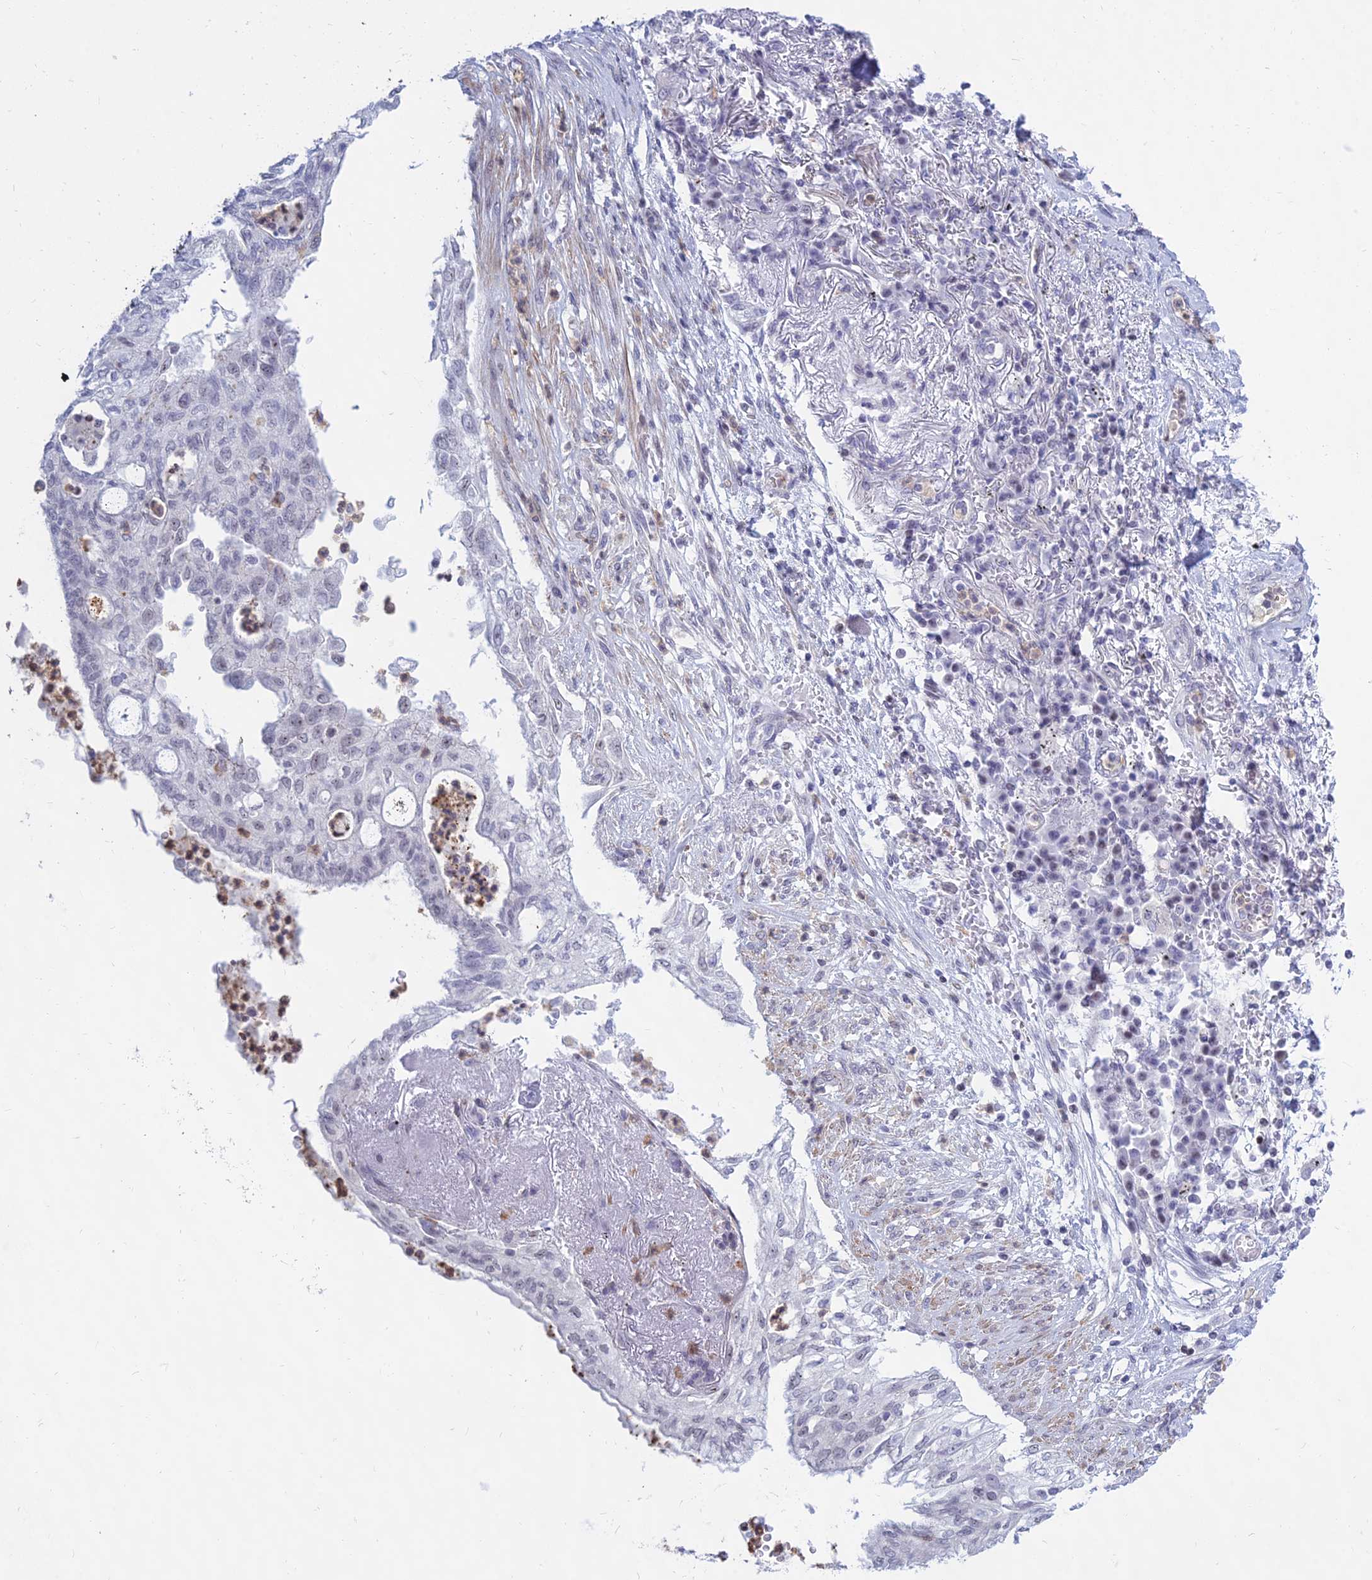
{"staining": {"intensity": "negative", "quantity": "none", "location": "none"}, "tissue": "lung cancer", "cell_type": "Tumor cells", "image_type": "cancer", "snomed": [{"axis": "morphology", "description": "Adenocarcinoma, NOS"}, {"axis": "topography", "description": "Lung"}], "caption": "Immunohistochemical staining of human adenocarcinoma (lung) demonstrates no significant staining in tumor cells.", "gene": "KRR1", "patient": {"sex": "female", "age": 70}}